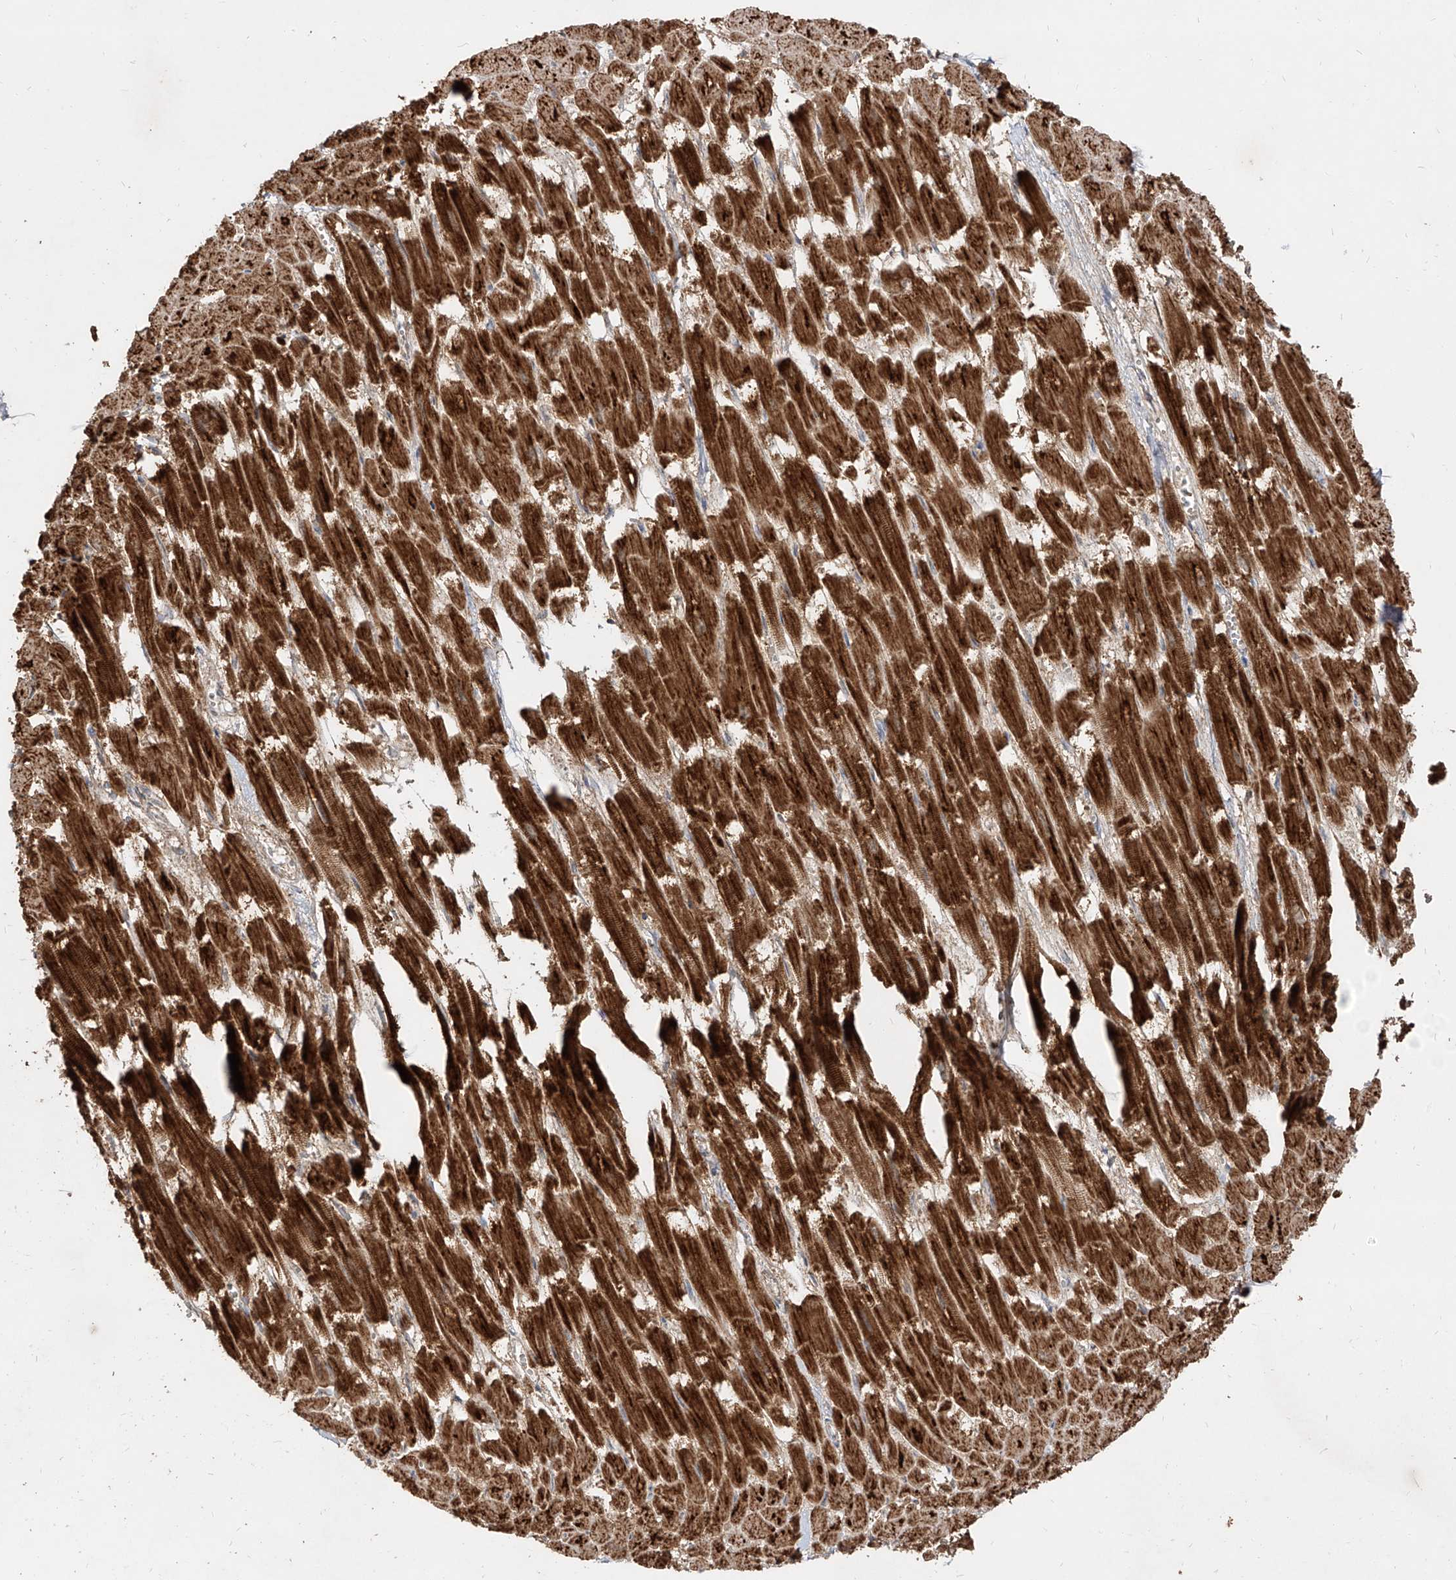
{"staining": {"intensity": "strong", "quantity": ">75%", "location": "cytoplasmic/membranous"}, "tissue": "heart muscle", "cell_type": "Cardiomyocytes", "image_type": "normal", "snomed": [{"axis": "morphology", "description": "Normal tissue, NOS"}, {"axis": "topography", "description": "Heart"}], "caption": "Immunohistochemical staining of benign heart muscle reveals strong cytoplasmic/membranous protein staining in approximately >75% of cardiomyocytes. (brown staining indicates protein expression, while blue staining denotes nuclei).", "gene": "AIM2", "patient": {"sex": "male", "age": 54}}